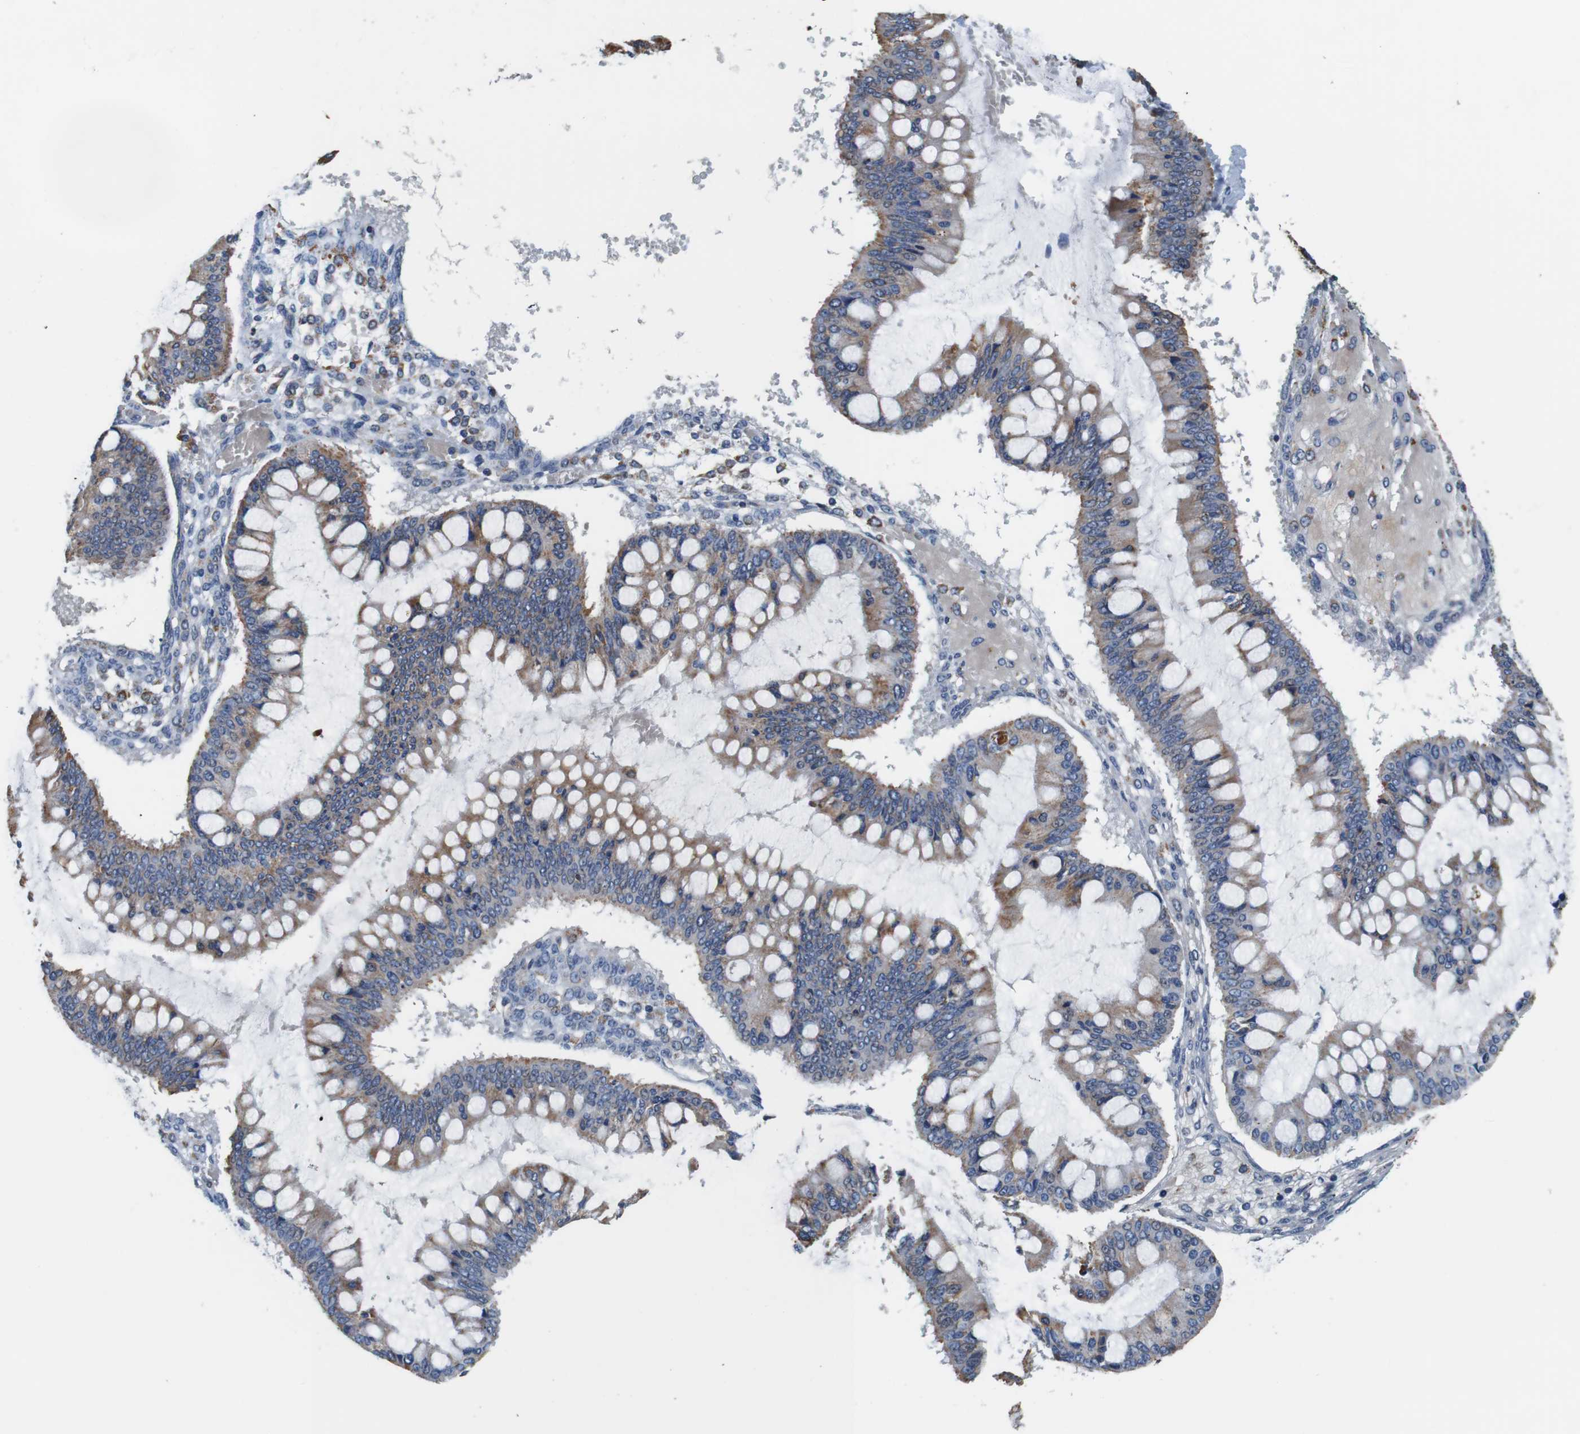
{"staining": {"intensity": "moderate", "quantity": ">75%", "location": "cytoplasmic/membranous"}, "tissue": "ovarian cancer", "cell_type": "Tumor cells", "image_type": "cancer", "snomed": [{"axis": "morphology", "description": "Cystadenocarcinoma, mucinous, NOS"}, {"axis": "topography", "description": "Ovary"}], "caption": "This is a micrograph of immunohistochemistry staining of ovarian cancer (mucinous cystadenocarcinoma), which shows moderate staining in the cytoplasmic/membranous of tumor cells.", "gene": "LRP4", "patient": {"sex": "female", "age": 73}}